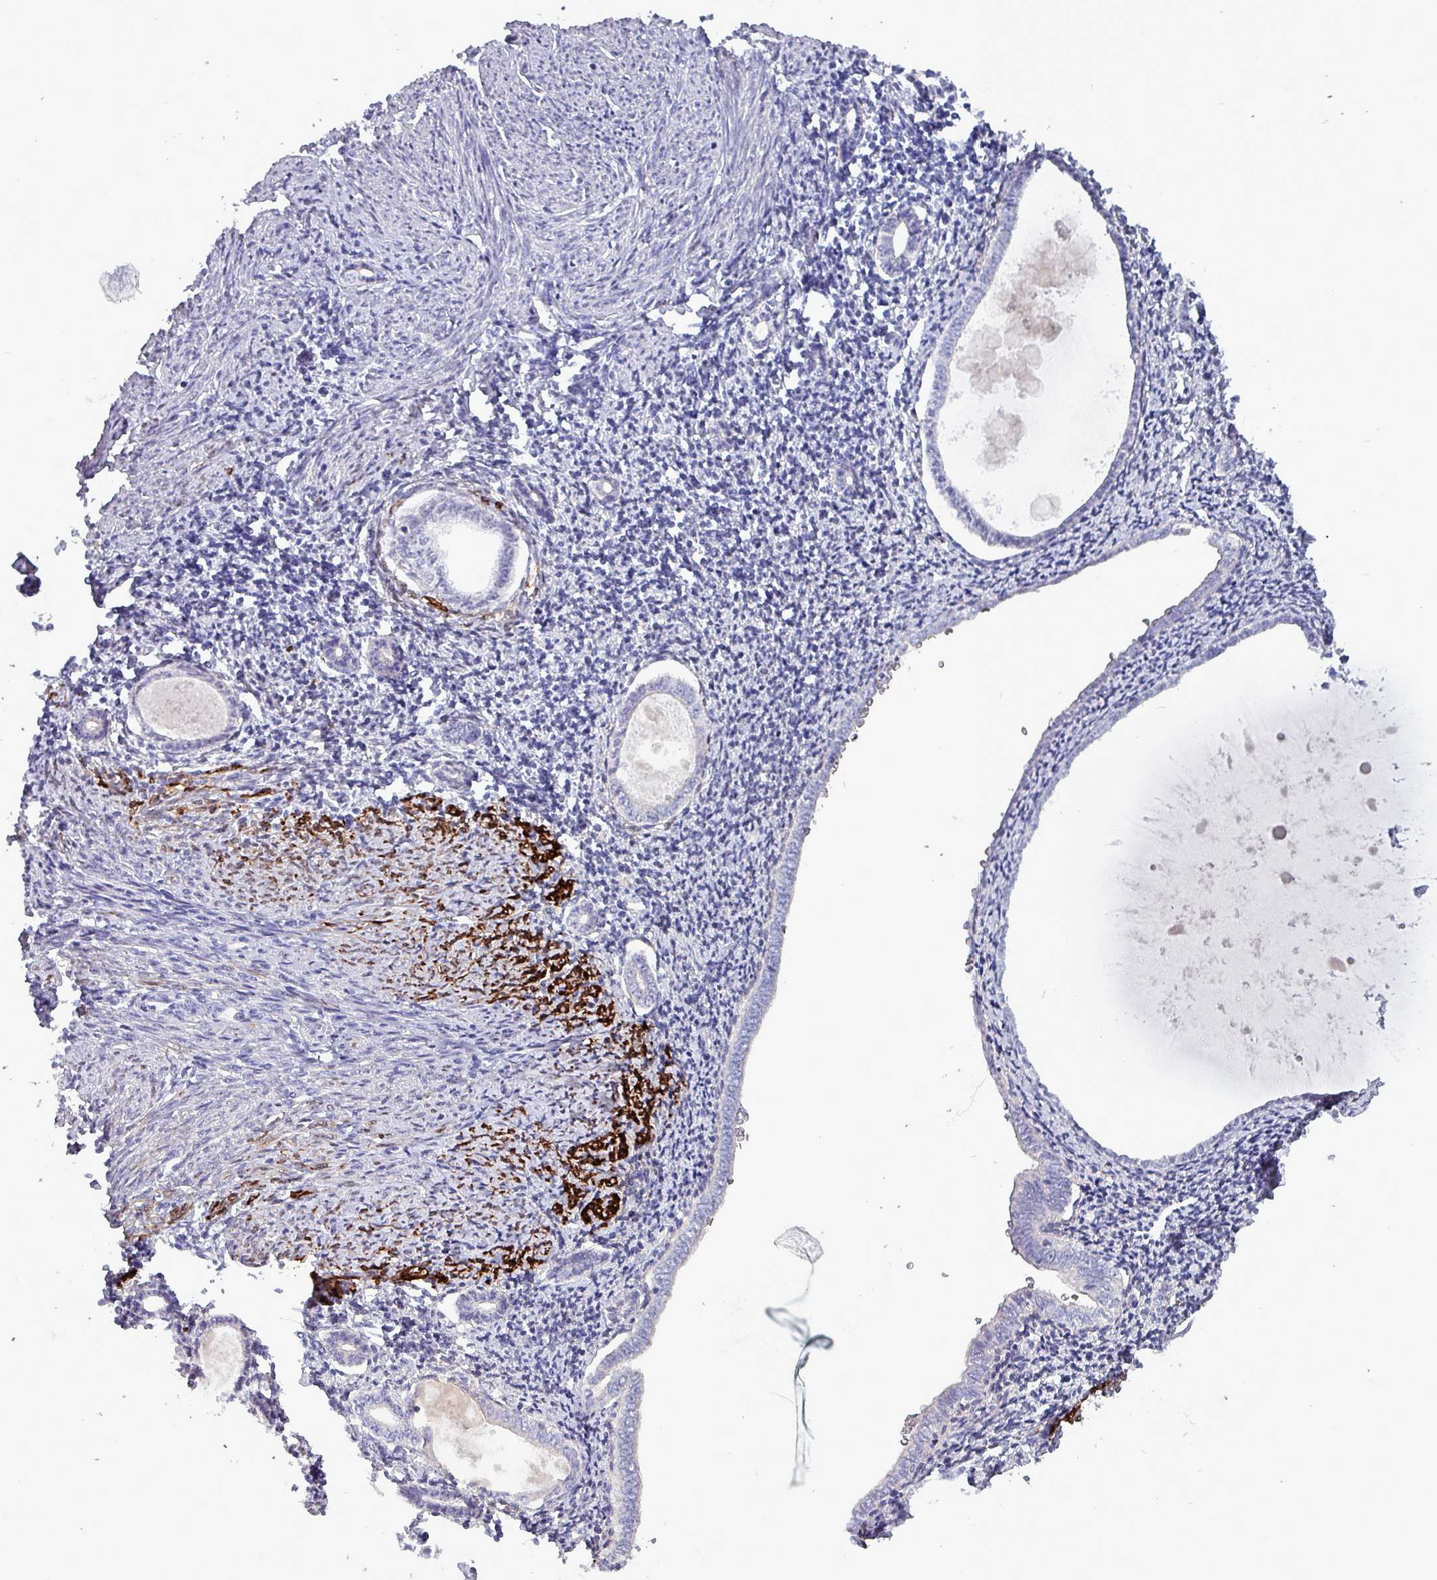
{"staining": {"intensity": "moderate", "quantity": "25%-75%", "location": "cytoplasmic/membranous"}, "tissue": "endometrium", "cell_type": "Cells in endometrial stroma", "image_type": "normal", "snomed": [{"axis": "morphology", "description": "Normal tissue, NOS"}, {"axis": "topography", "description": "Endometrium"}], "caption": "About 25%-75% of cells in endometrial stroma in normal endometrium reveal moderate cytoplasmic/membranous protein positivity as visualized by brown immunohistochemical staining.", "gene": "HSD3B7", "patient": {"sex": "female", "age": 63}}